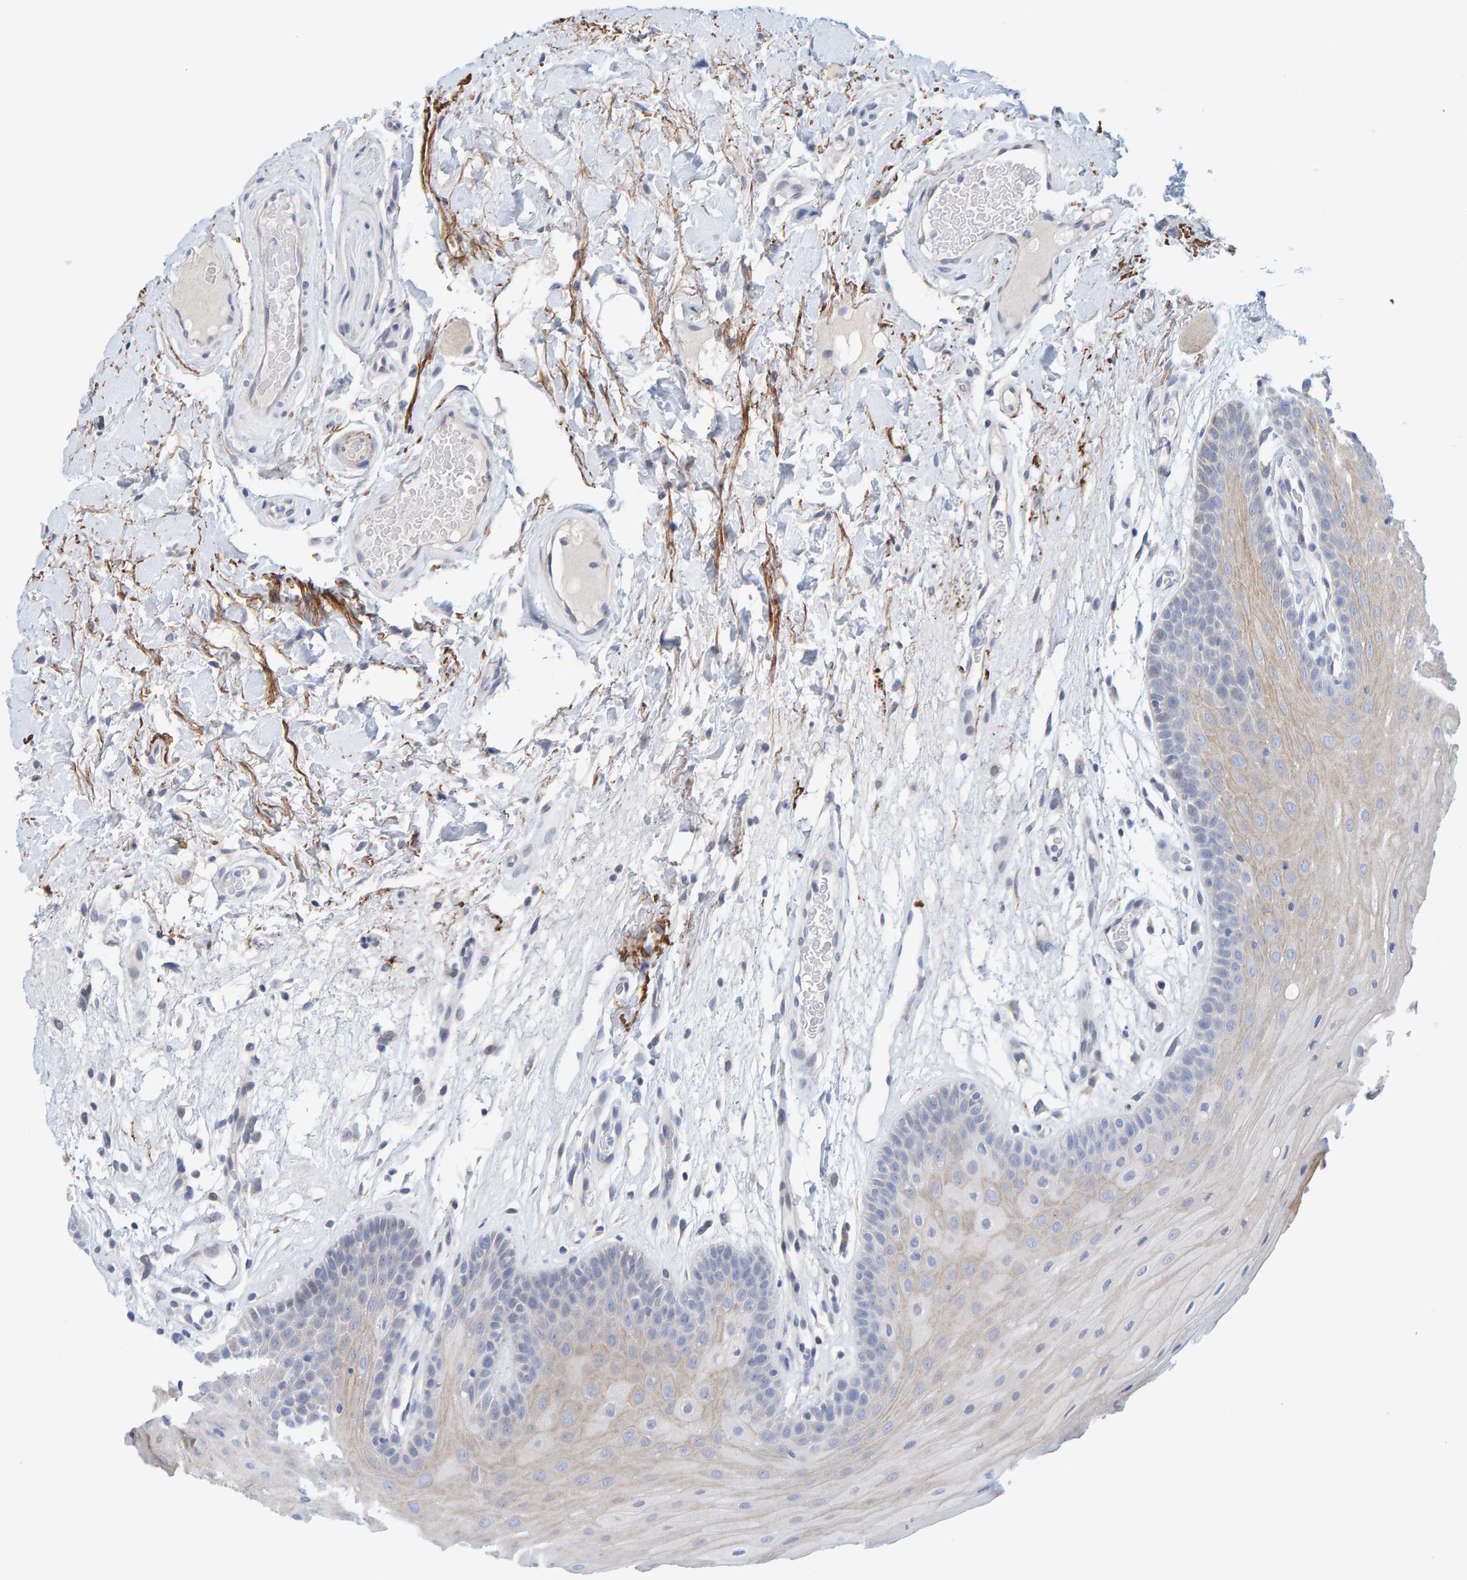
{"staining": {"intensity": "weak", "quantity": "<25%", "location": "cytoplasmic/membranous"}, "tissue": "oral mucosa", "cell_type": "Squamous epithelial cells", "image_type": "normal", "snomed": [{"axis": "morphology", "description": "Normal tissue, NOS"}, {"axis": "morphology", "description": "Squamous cell carcinoma, NOS"}, {"axis": "topography", "description": "Oral tissue"}, {"axis": "topography", "description": "Head-Neck"}], "caption": "DAB (3,3'-diaminobenzidine) immunohistochemical staining of benign human oral mucosa displays no significant positivity in squamous epithelial cells.", "gene": "ZC3H3", "patient": {"sex": "male", "age": 71}}